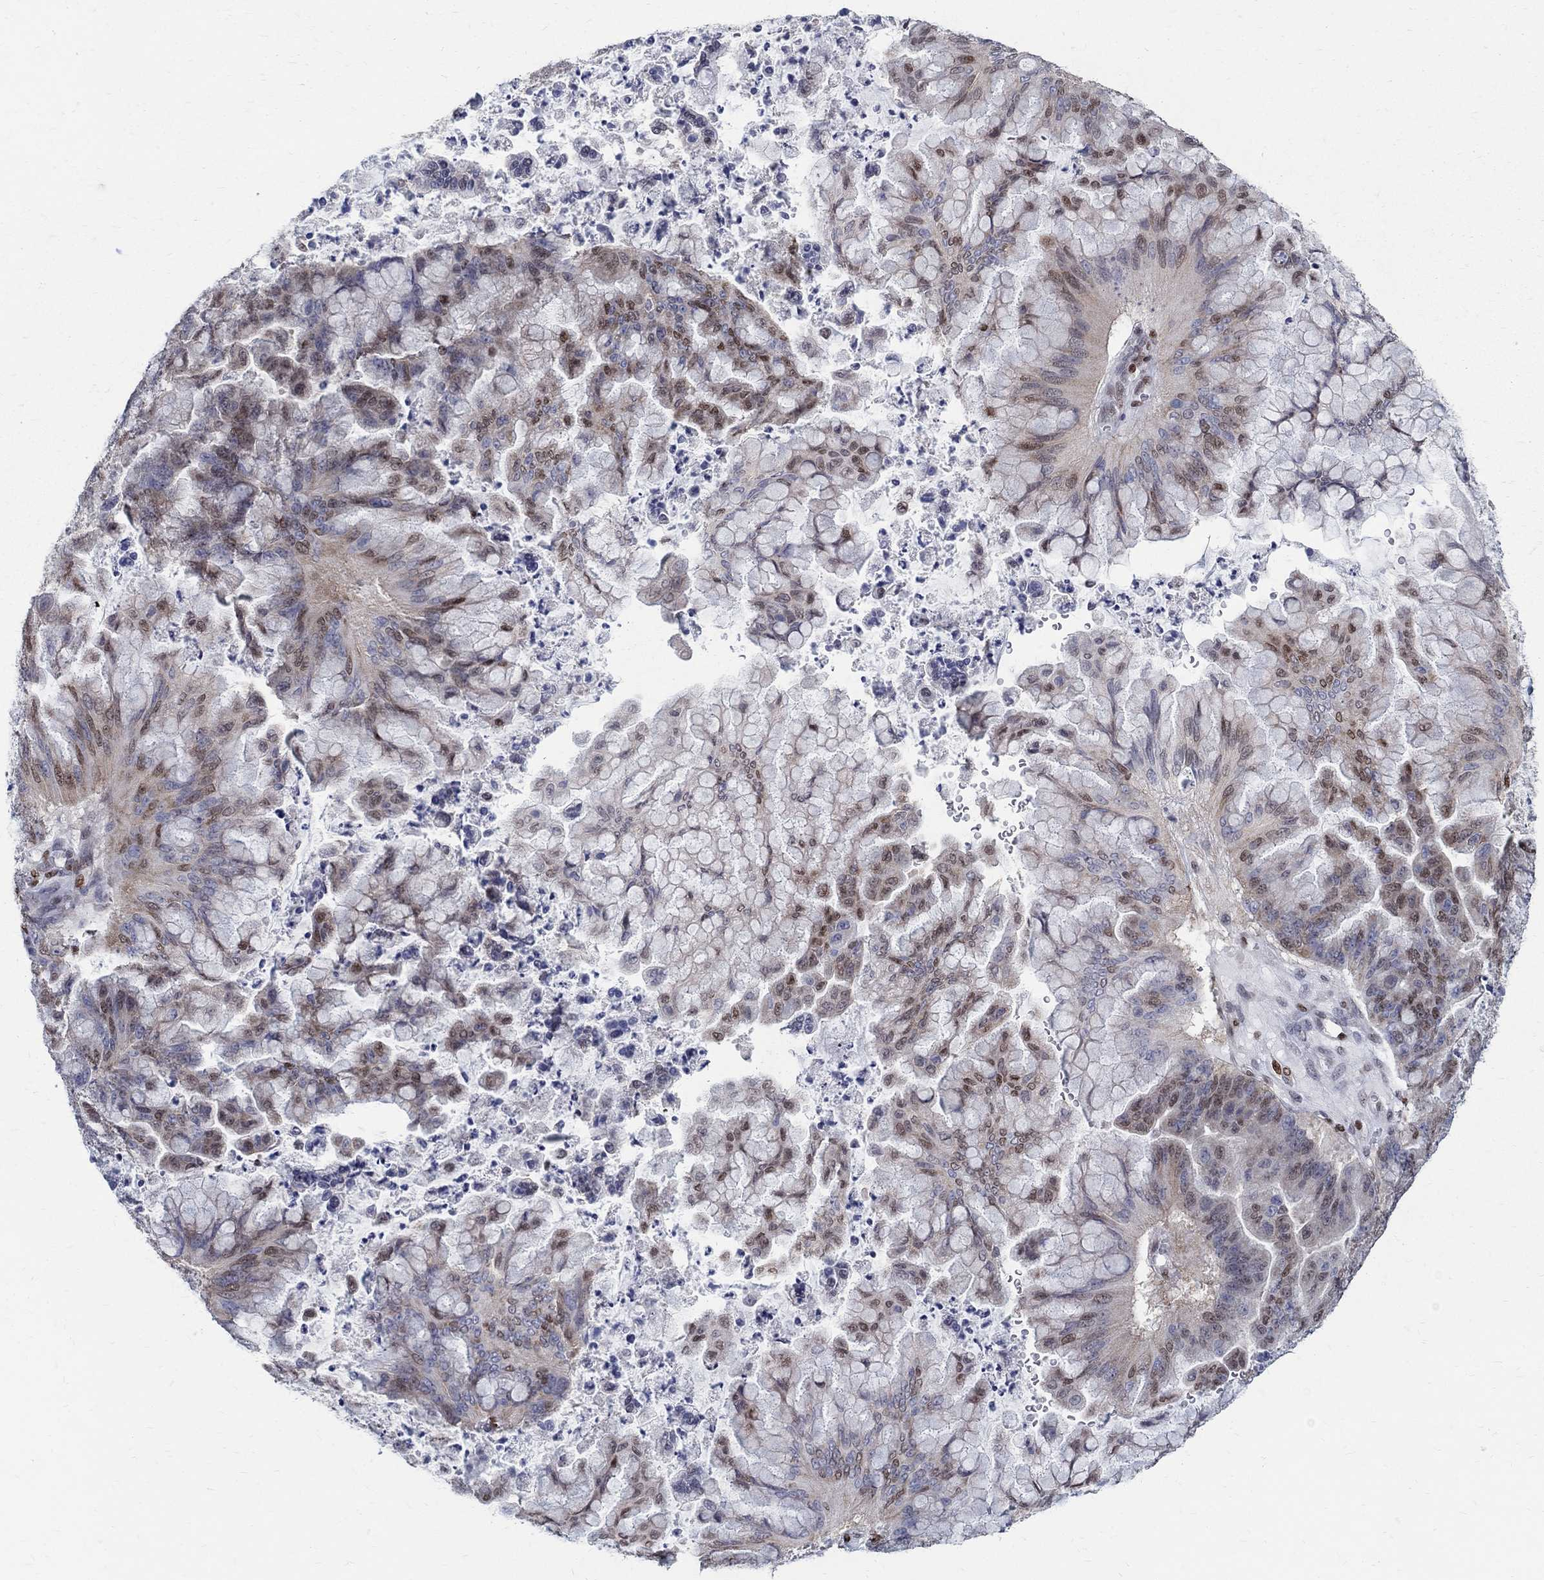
{"staining": {"intensity": "moderate", "quantity": "25%-75%", "location": "nuclear"}, "tissue": "ovarian cancer", "cell_type": "Tumor cells", "image_type": "cancer", "snomed": [{"axis": "morphology", "description": "Cystadenocarcinoma, mucinous, NOS"}, {"axis": "topography", "description": "Ovary"}], "caption": "Immunohistochemical staining of human mucinous cystadenocarcinoma (ovarian) demonstrates moderate nuclear protein staining in about 25%-75% of tumor cells. (DAB (3,3'-diaminobenzidine) IHC, brown staining for protein, blue staining for nuclei).", "gene": "FBXO16", "patient": {"sex": "female", "age": 67}}